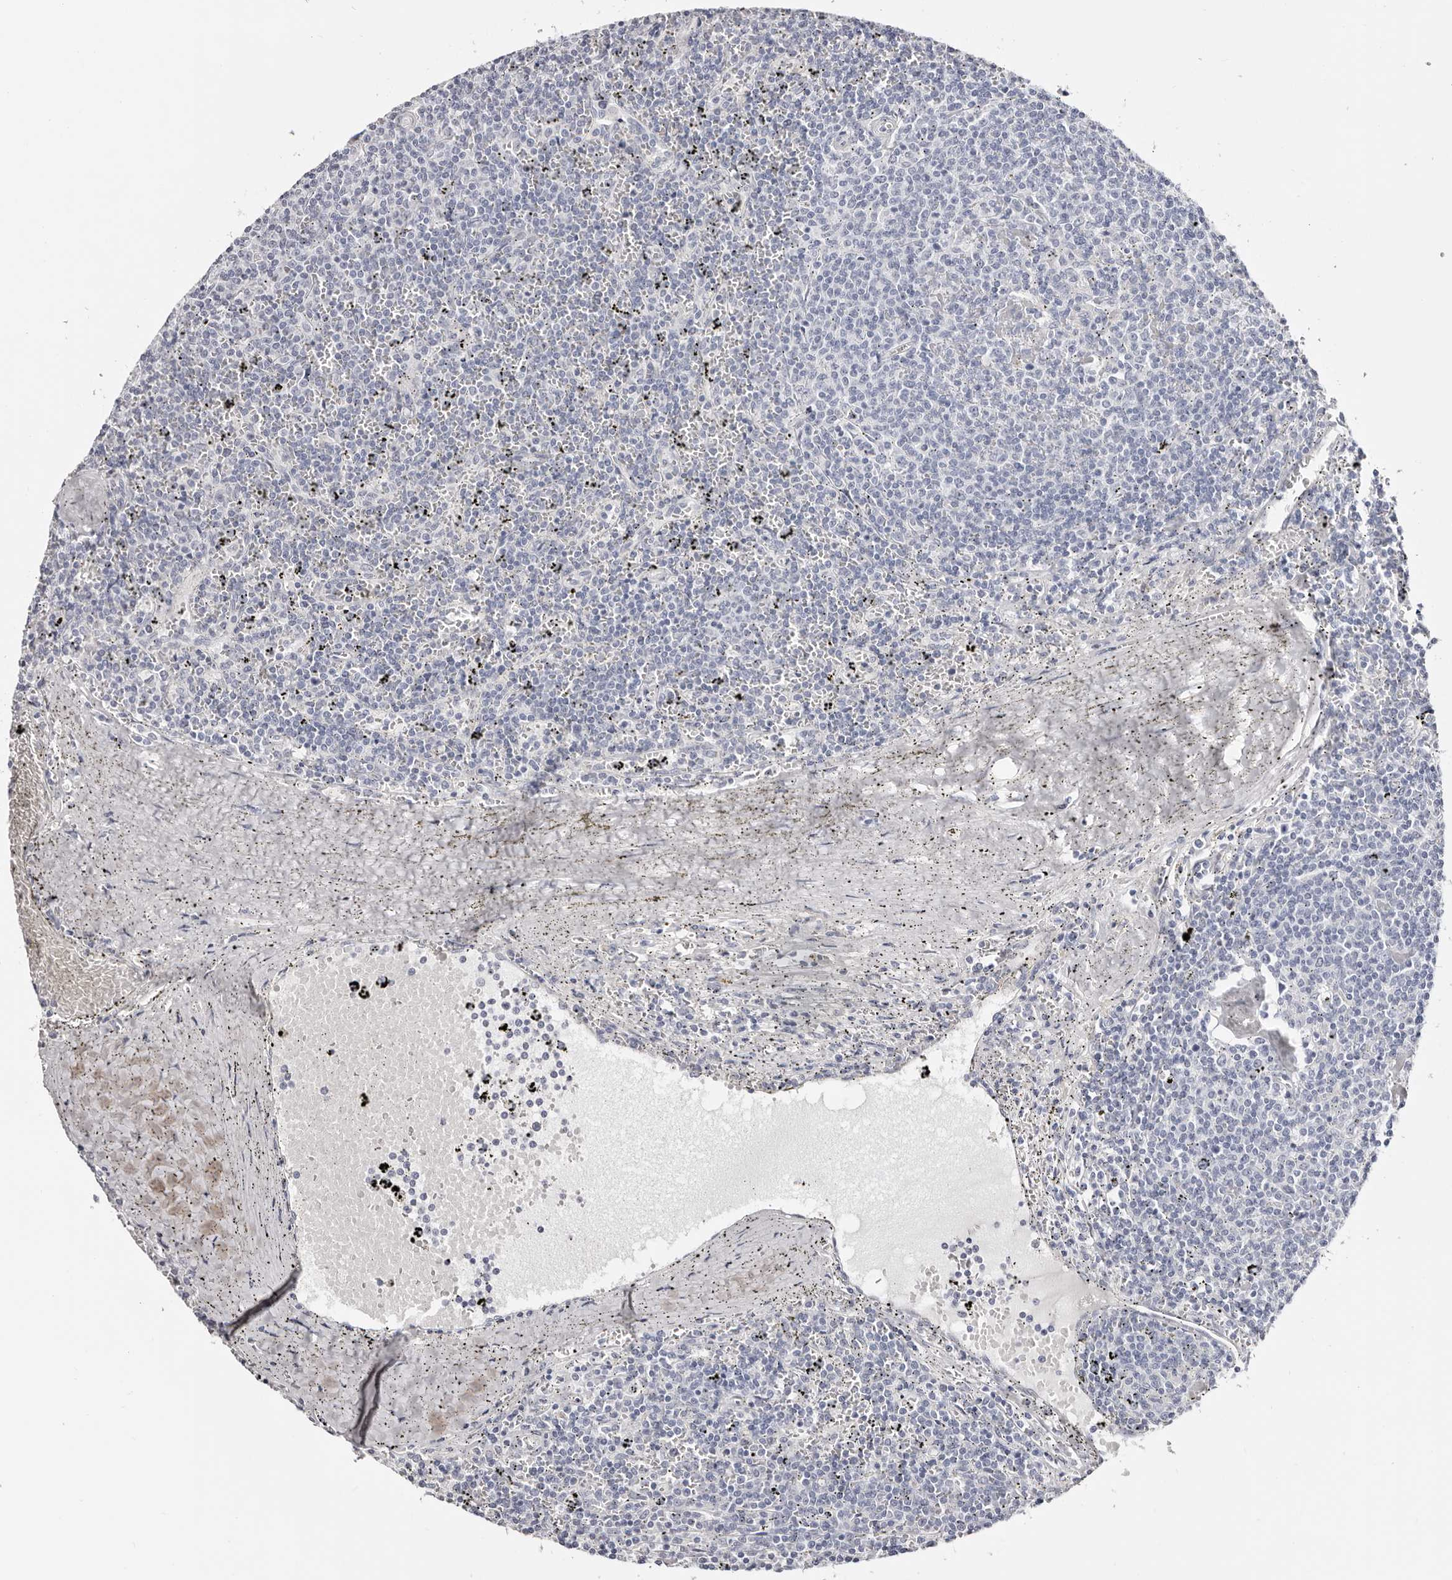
{"staining": {"intensity": "negative", "quantity": "none", "location": "none"}, "tissue": "lymphoma", "cell_type": "Tumor cells", "image_type": "cancer", "snomed": [{"axis": "morphology", "description": "Malignant lymphoma, non-Hodgkin's type, Low grade"}, {"axis": "topography", "description": "Spleen"}], "caption": "Lymphoma stained for a protein using immunohistochemistry demonstrates no expression tumor cells.", "gene": "AKNAD1", "patient": {"sex": "female", "age": 50}}